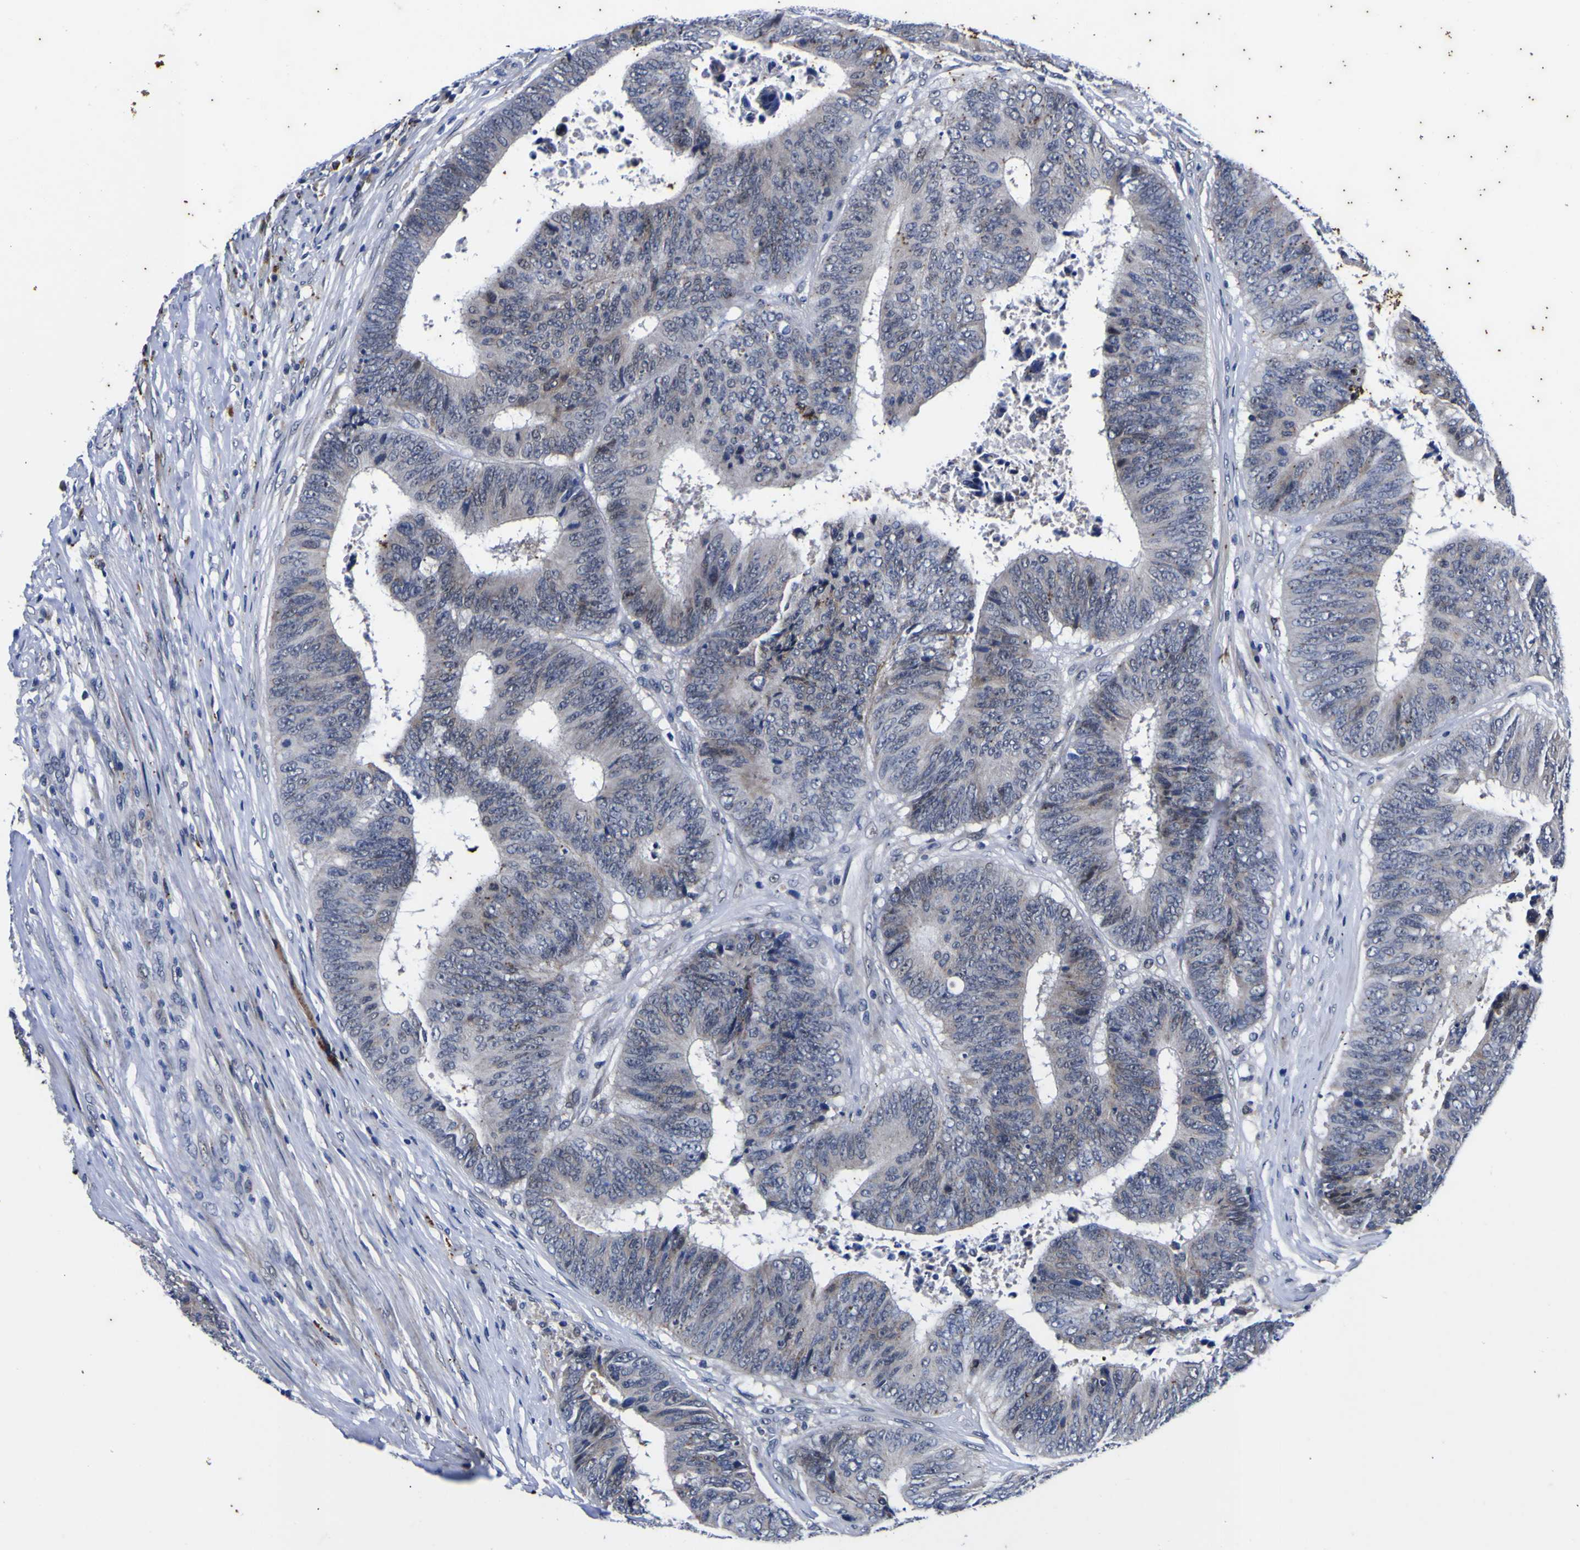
{"staining": {"intensity": "weak", "quantity": "<25%", "location": "cytoplasmic/membranous"}, "tissue": "colorectal cancer", "cell_type": "Tumor cells", "image_type": "cancer", "snomed": [{"axis": "morphology", "description": "Adenocarcinoma, NOS"}, {"axis": "topography", "description": "Rectum"}], "caption": "An IHC histopathology image of colorectal adenocarcinoma is shown. There is no staining in tumor cells of colorectal adenocarcinoma. (Stains: DAB (3,3'-diaminobenzidine) IHC with hematoxylin counter stain, Microscopy: brightfield microscopy at high magnification).", "gene": "IGFLR1", "patient": {"sex": "male", "age": 72}}